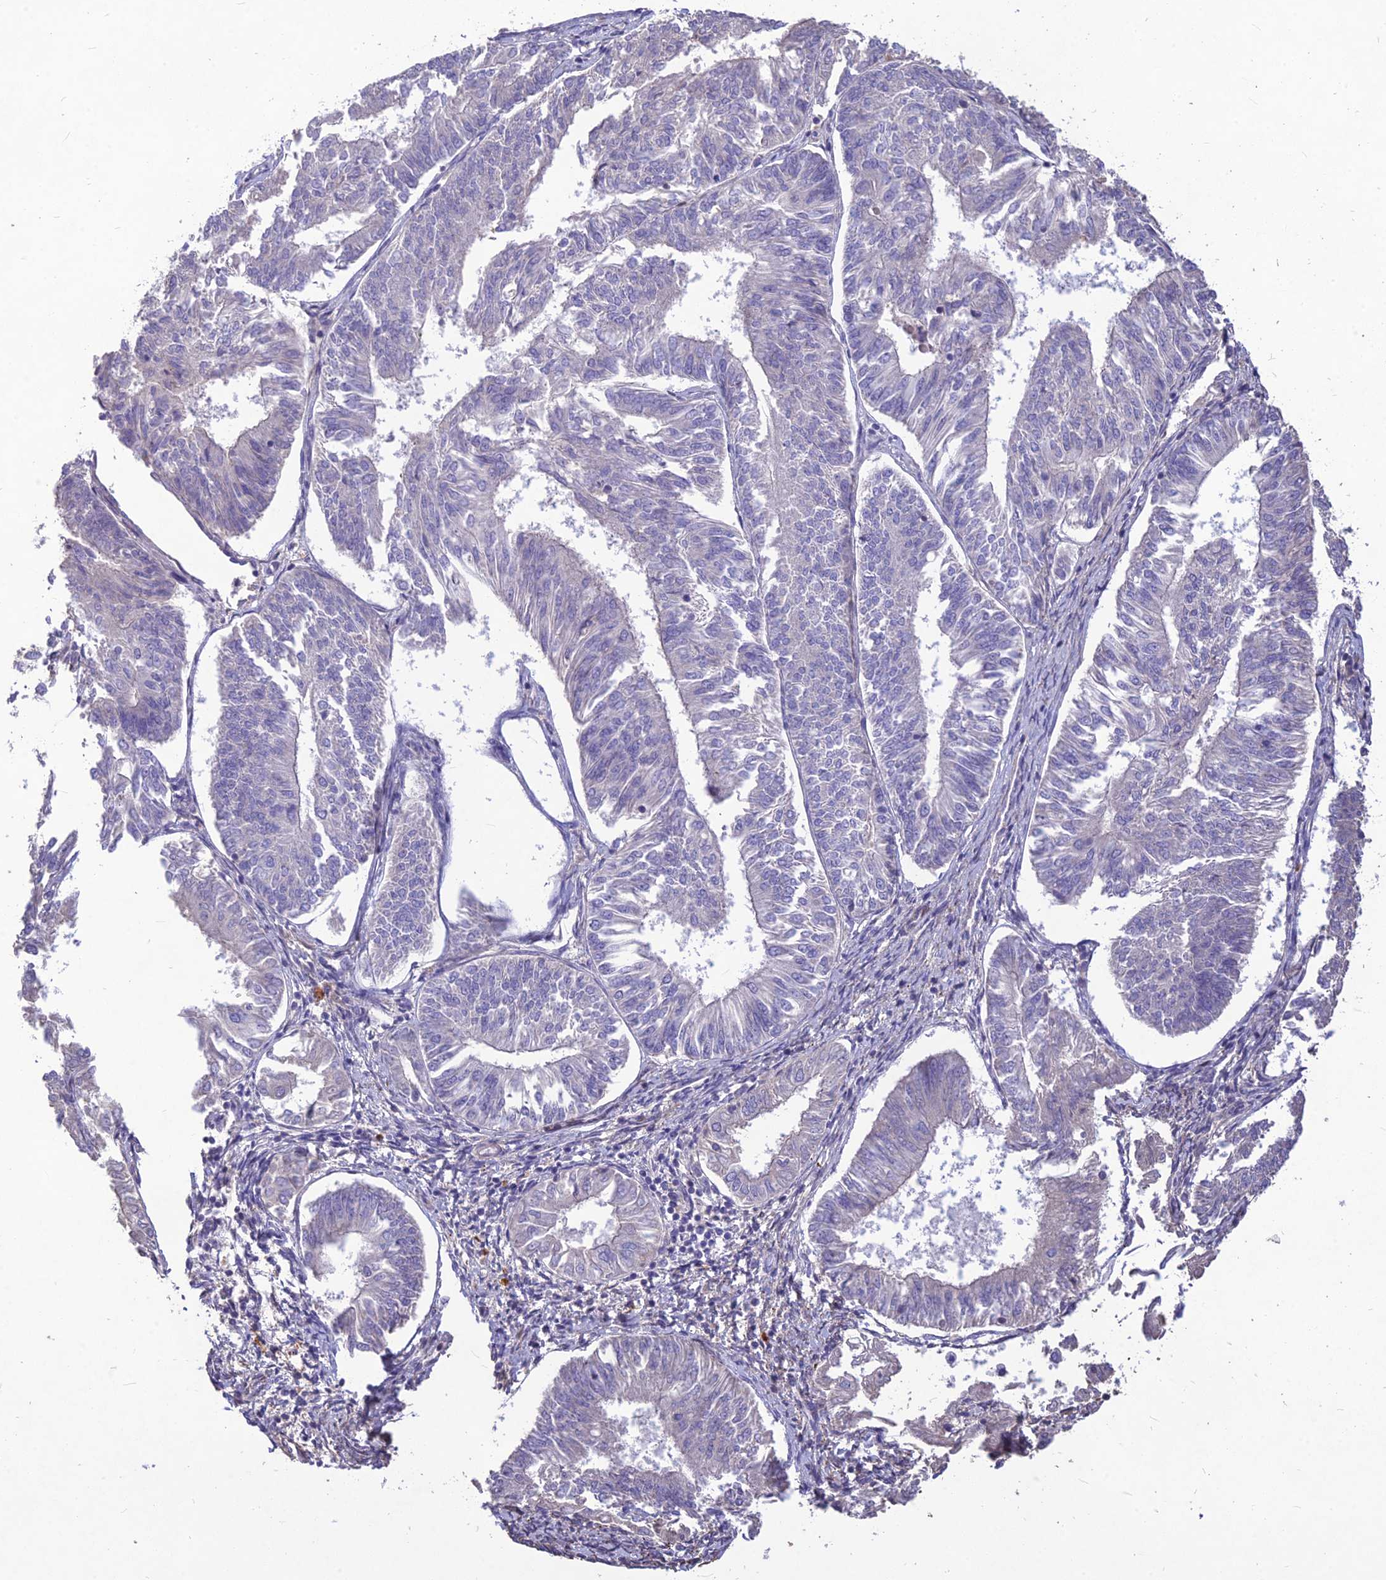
{"staining": {"intensity": "negative", "quantity": "none", "location": "none"}, "tissue": "endometrial cancer", "cell_type": "Tumor cells", "image_type": "cancer", "snomed": [{"axis": "morphology", "description": "Adenocarcinoma, NOS"}, {"axis": "topography", "description": "Endometrium"}], "caption": "Tumor cells show no significant protein positivity in adenocarcinoma (endometrial). (DAB immunohistochemistry (IHC) visualized using brightfield microscopy, high magnification).", "gene": "CLUH", "patient": {"sex": "female", "age": 58}}